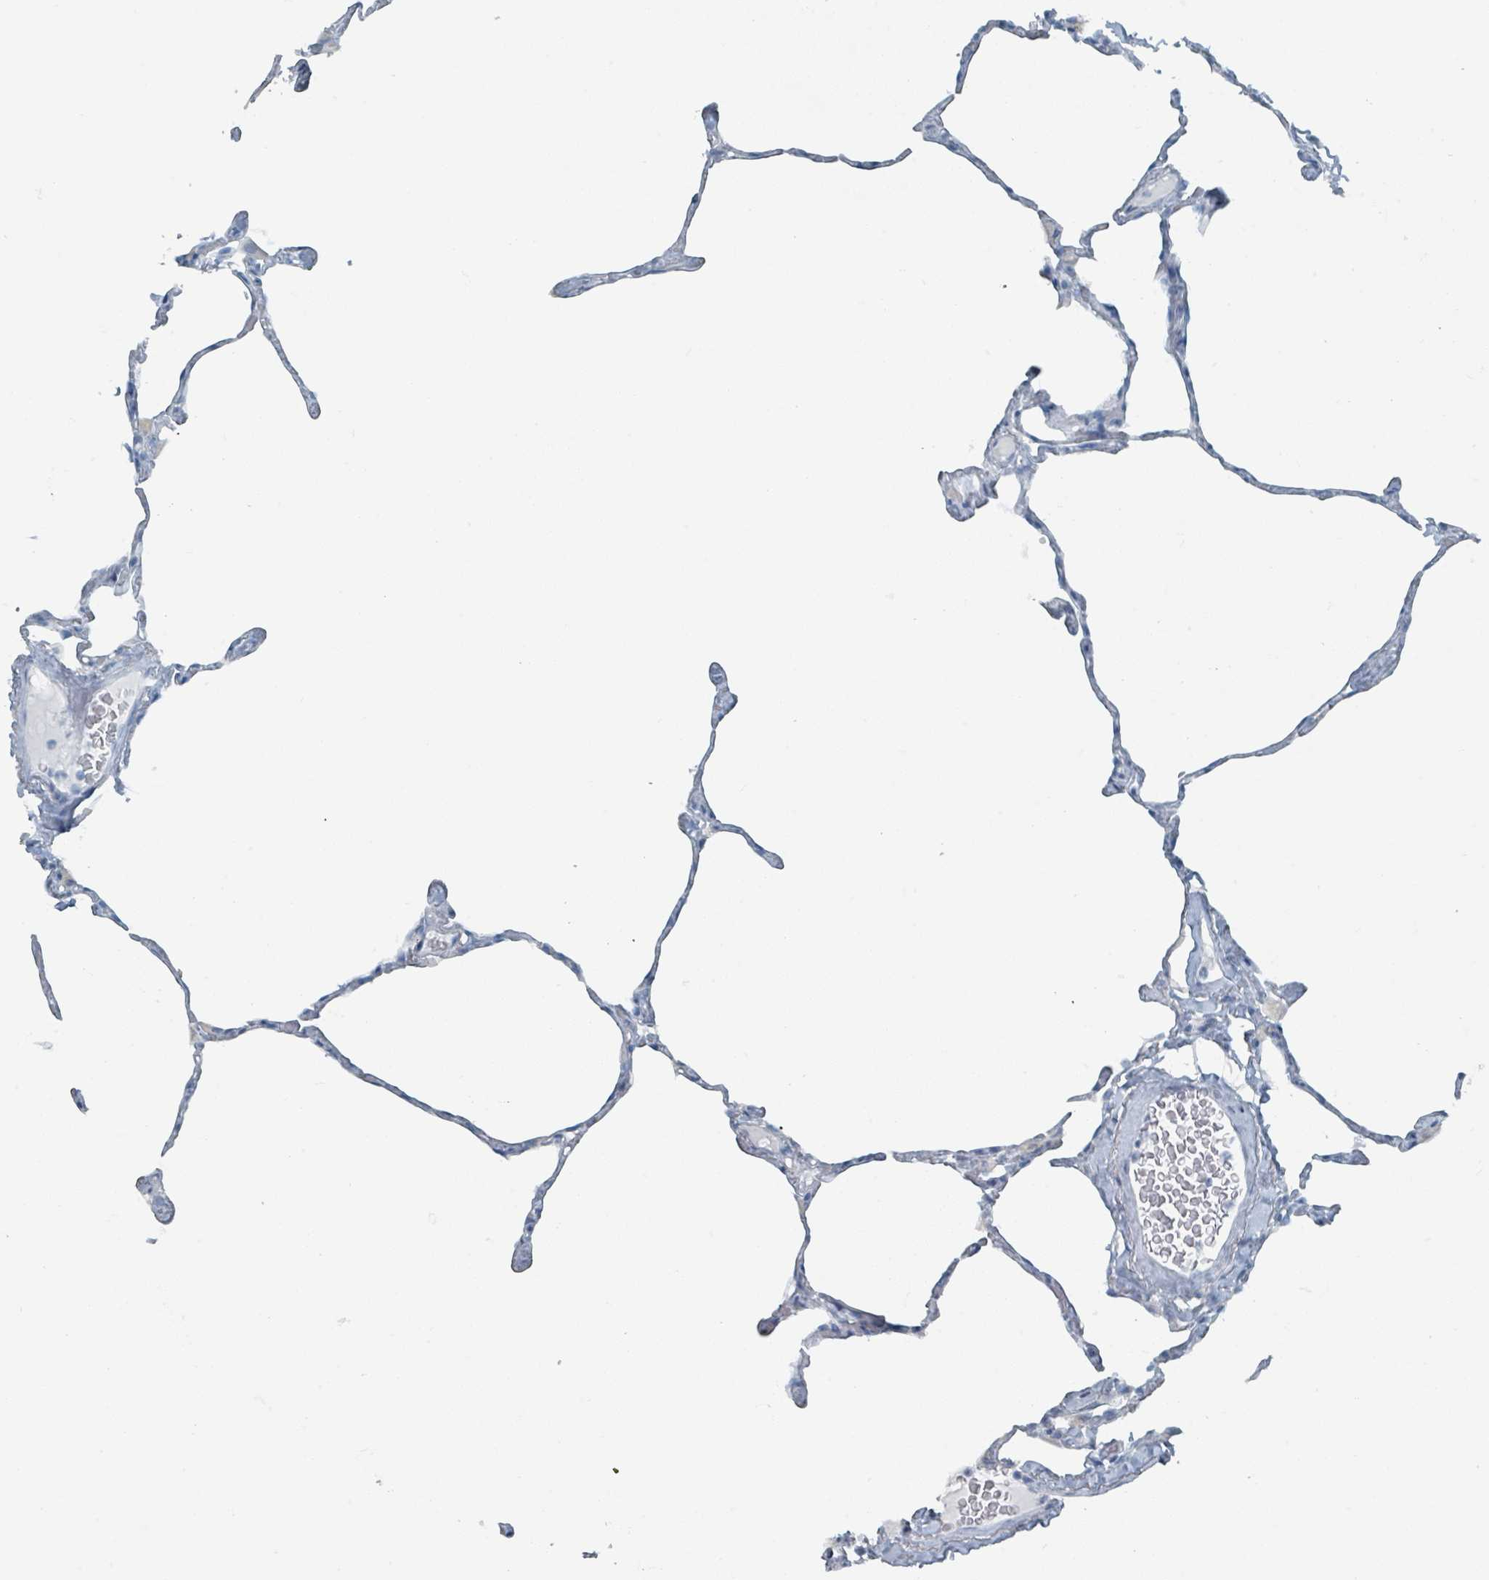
{"staining": {"intensity": "negative", "quantity": "none", "location": "none"}, "tissue": "lung", "cell_type": "Alveolar cells", "image_type": "normal", "snomed": [{"axis": "morphology", "description": "Normal tissue, NOS"}, {"axis": "topography", "description": "Lung"}], "caption": "High magnification brightfield microscopy of benign lung stained with DAB (3,3'-diaminobenzidine) (brown) and counterstained with hematoxylin (blue): alveolar cells show no significant expression. (Immunohistochemistry, brightfield microscopy, high magnification).", "gene": "GAMT", "patient": {"sex": "male", "age": 65}}